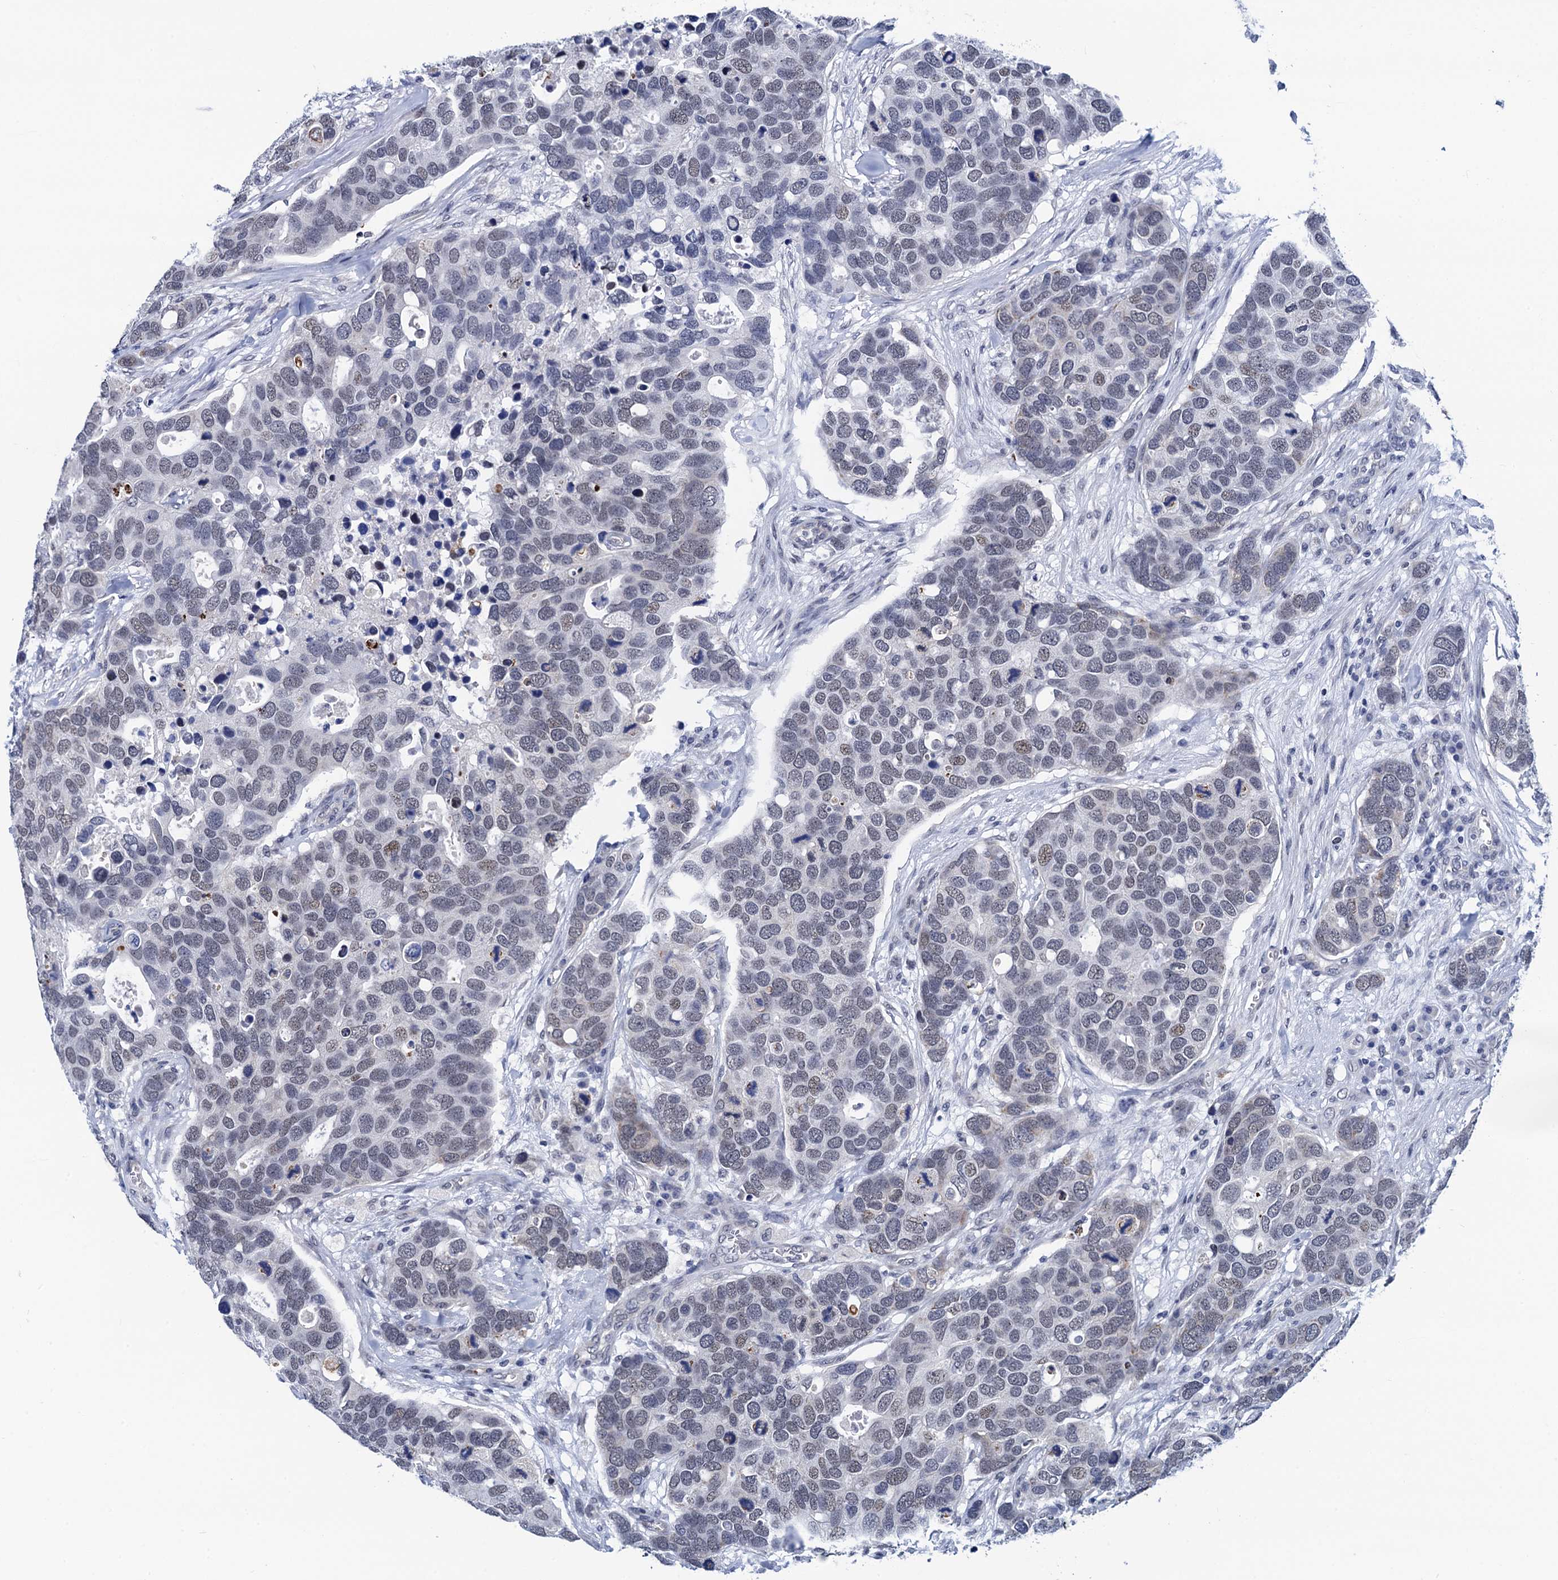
{"staining": {"intensity": "negative", "quantity": "none", "location": "none"}, "tissue": "breast cancer", "cell_type": "Tumor cells", "image_type": "cancer", "snomed": [{"axis": "morphology", "description": "Duct carcinoma"}, {"axis": "topography", "description": "Breast"}], "caption": "IHC histopathology image of breast cancer stained for a protein (brown), which shows no staining in tumor cells. (Immunohistochemistry (ihc), brightfield microscopy, high magnification).", "gene": "C16orf87", "patient": {"sex": "female", "age": 83}}